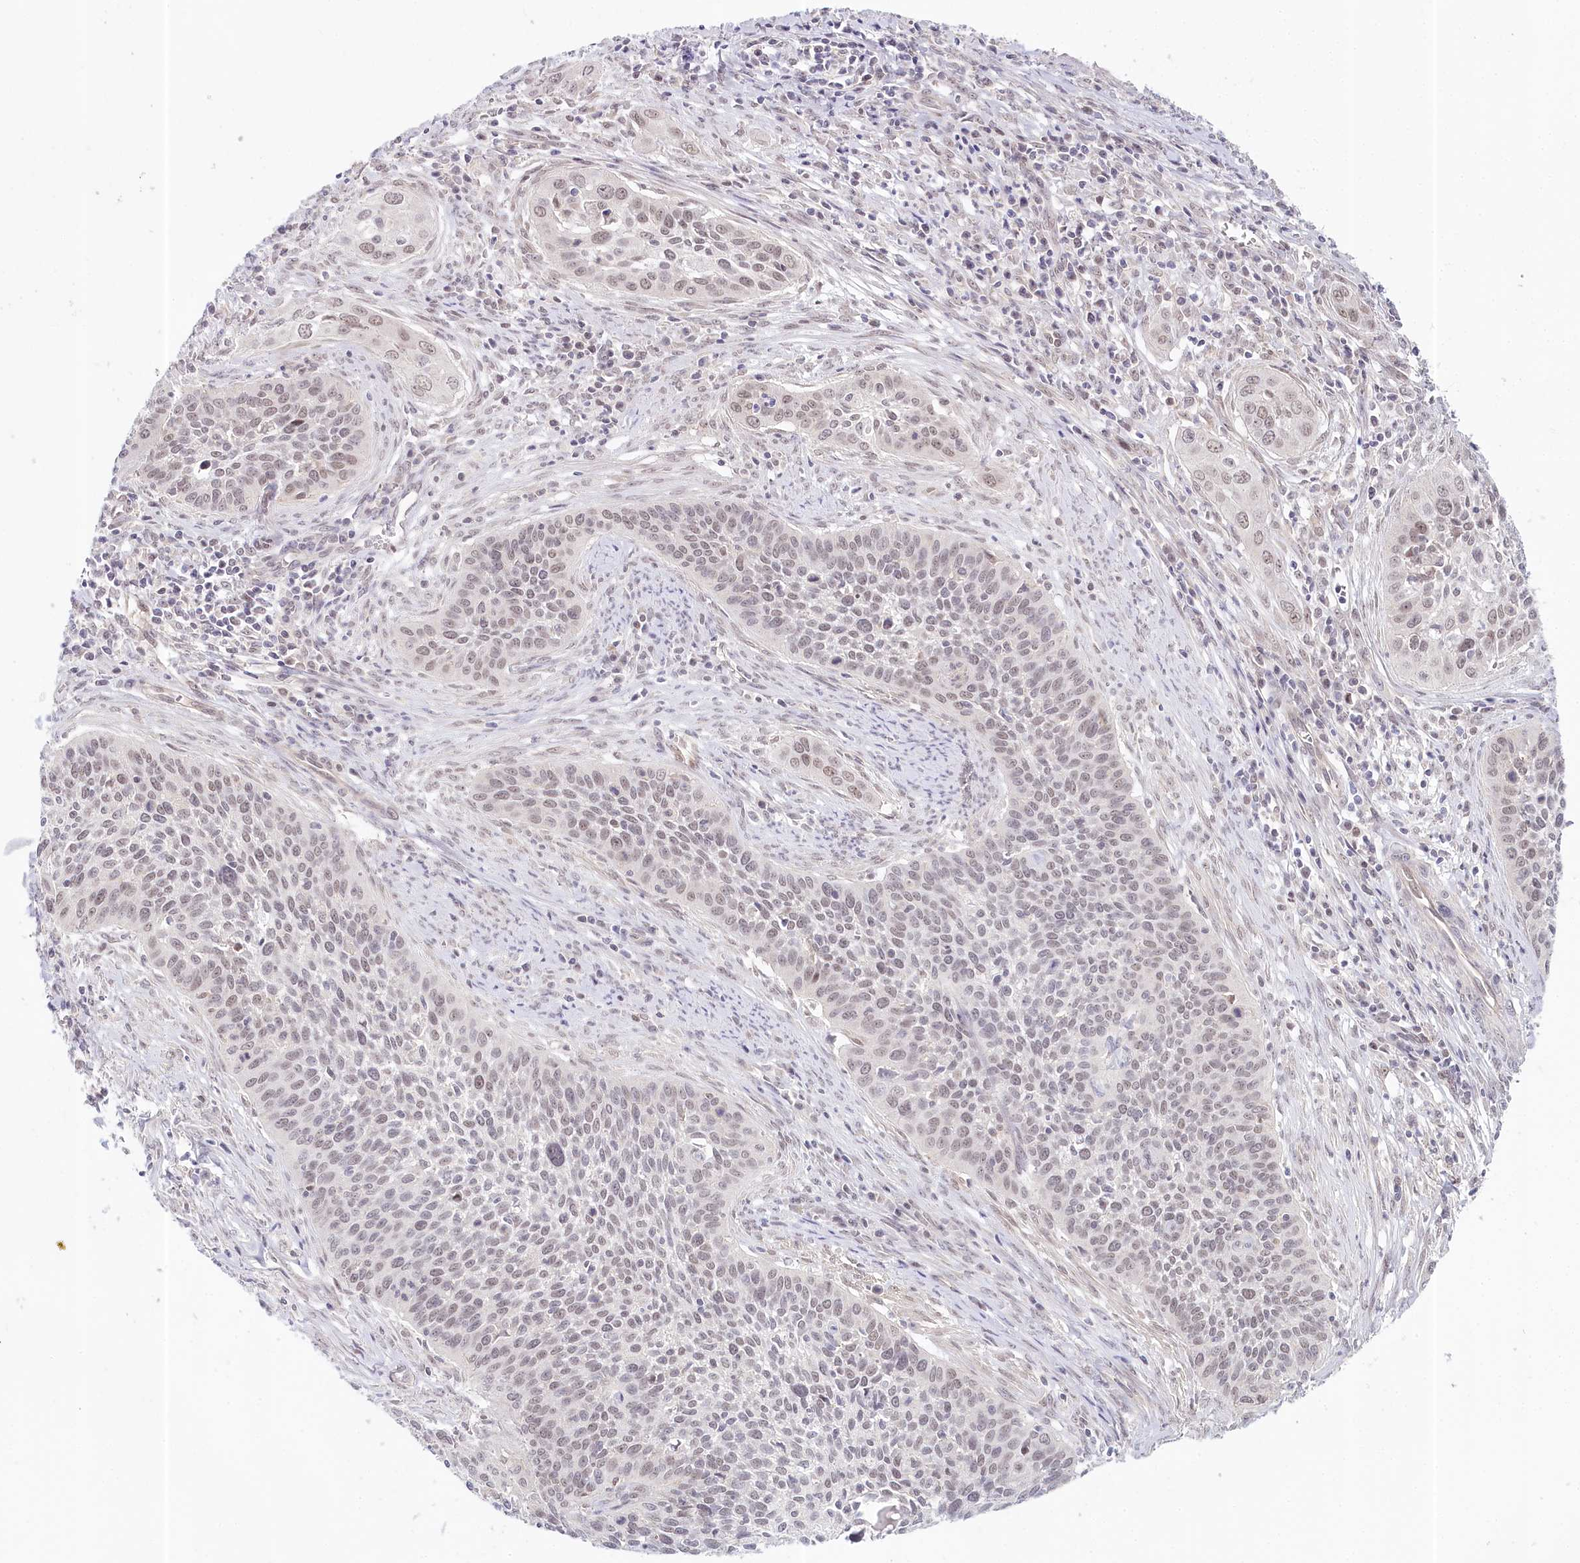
{"staining": {"intensity": "weak", "quantity": "25%-75%", "location": "nuclear"}, "tissue": "cervical cancer", "cell_type": "Tumor cells", "image_type": "cancer", "snomed": [{"axis": "morphology", "description": "Squamous cell carcinoma, NOS"}, {"axis": "topography", "description": "Cervix"}], "caption": "Immunohistochemistry (IHC) of cervical cancer (squamous cell carcinoma) exhibits low levels of weak nuclear positivity in about 25%-75% of tumor cells. The staining was performed using DAB, with brown indicating positive protein expression. Nuclei are stained blue with hematoxylin.", "gene": "AMTN", "patient": {"sex": "female", "age": 34}}